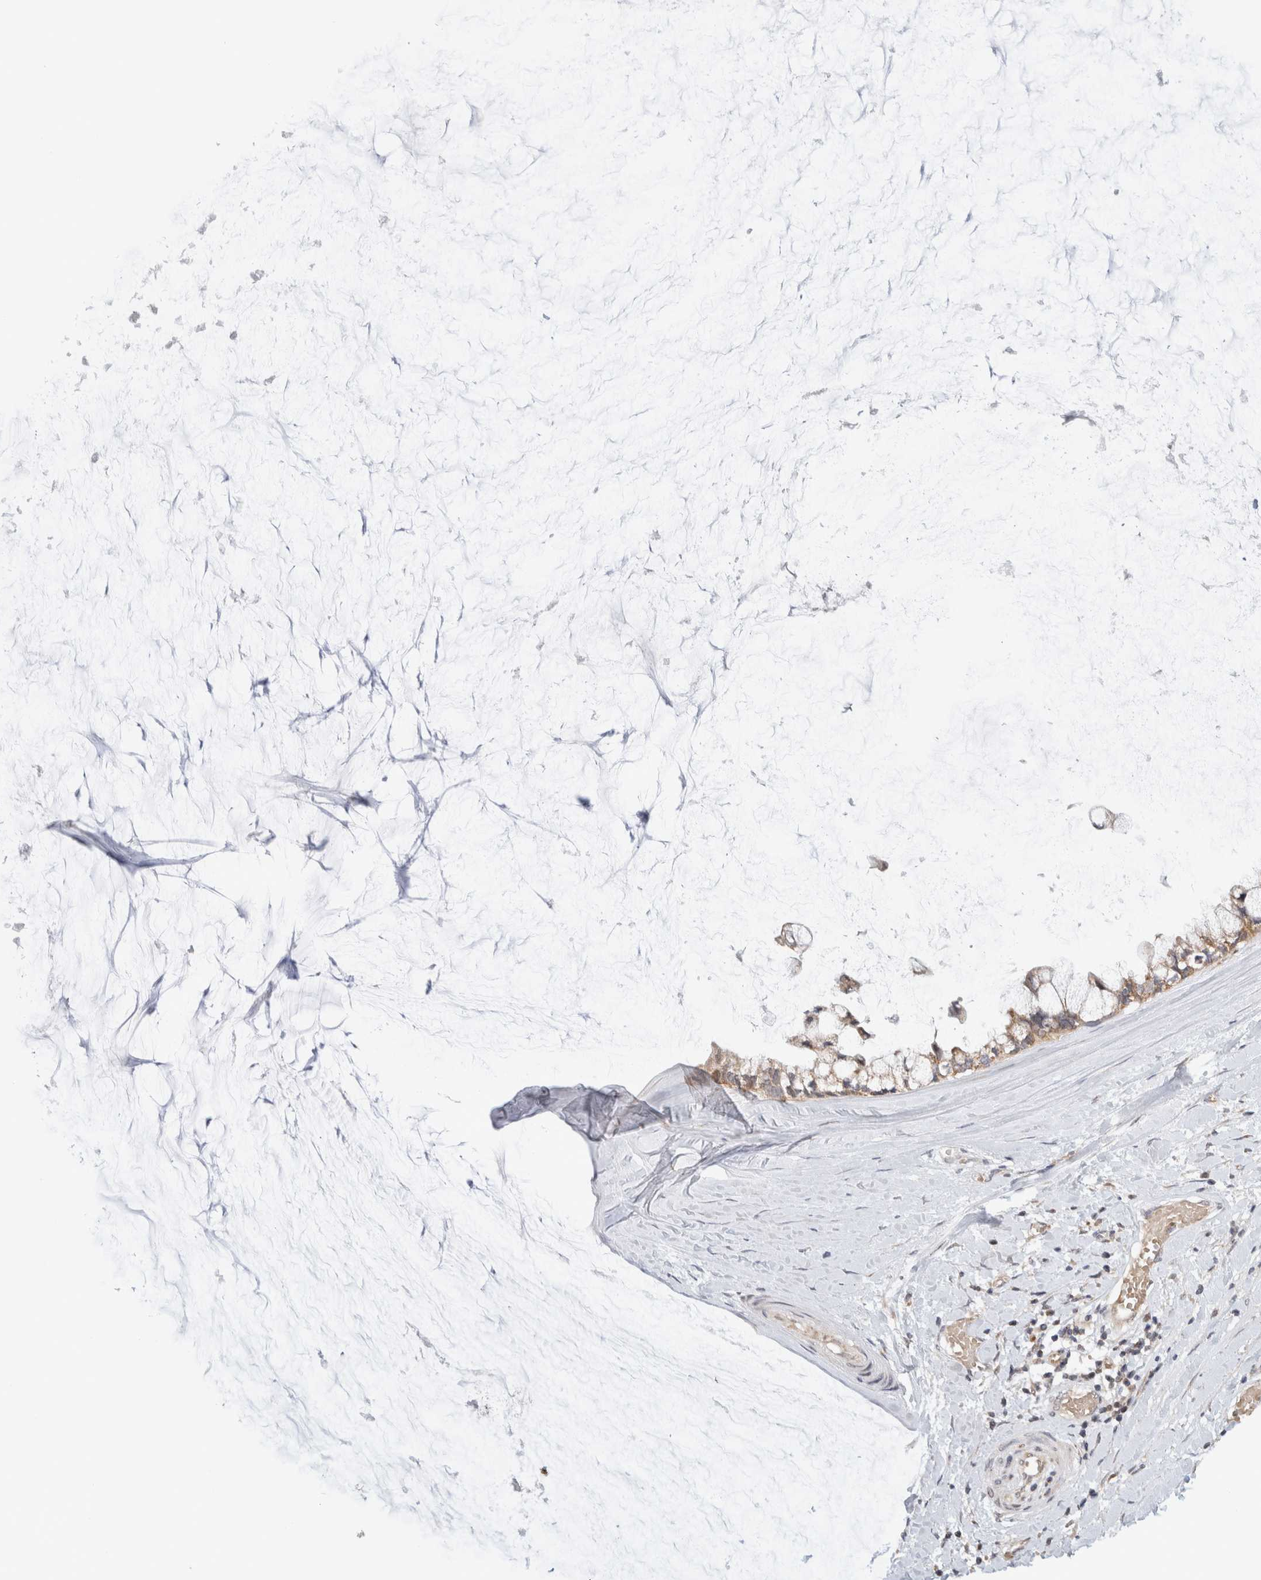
{"staining": {"intensity": "weak", "quantity": ">75%", "location": "cytoplasmic/membranous"}, "tissue": "ovarian cancer", "cell_type": "Tumor cells", "image_type": "cancer", "snomed": [{"axis": "morphology", "description": "Cystadenocarcinoma, mucinous, NOS"}, {"axis": "topography", "description": "Ovary"}], "caption": "There is low levels of weak cytoplasmic/membranous expression in tumor cells of ovarian cancer, as demonstrated by immunohistochemical staining (brown color).", "gene": "CMC2", "patient": {"sex": "female", "age": 39}}